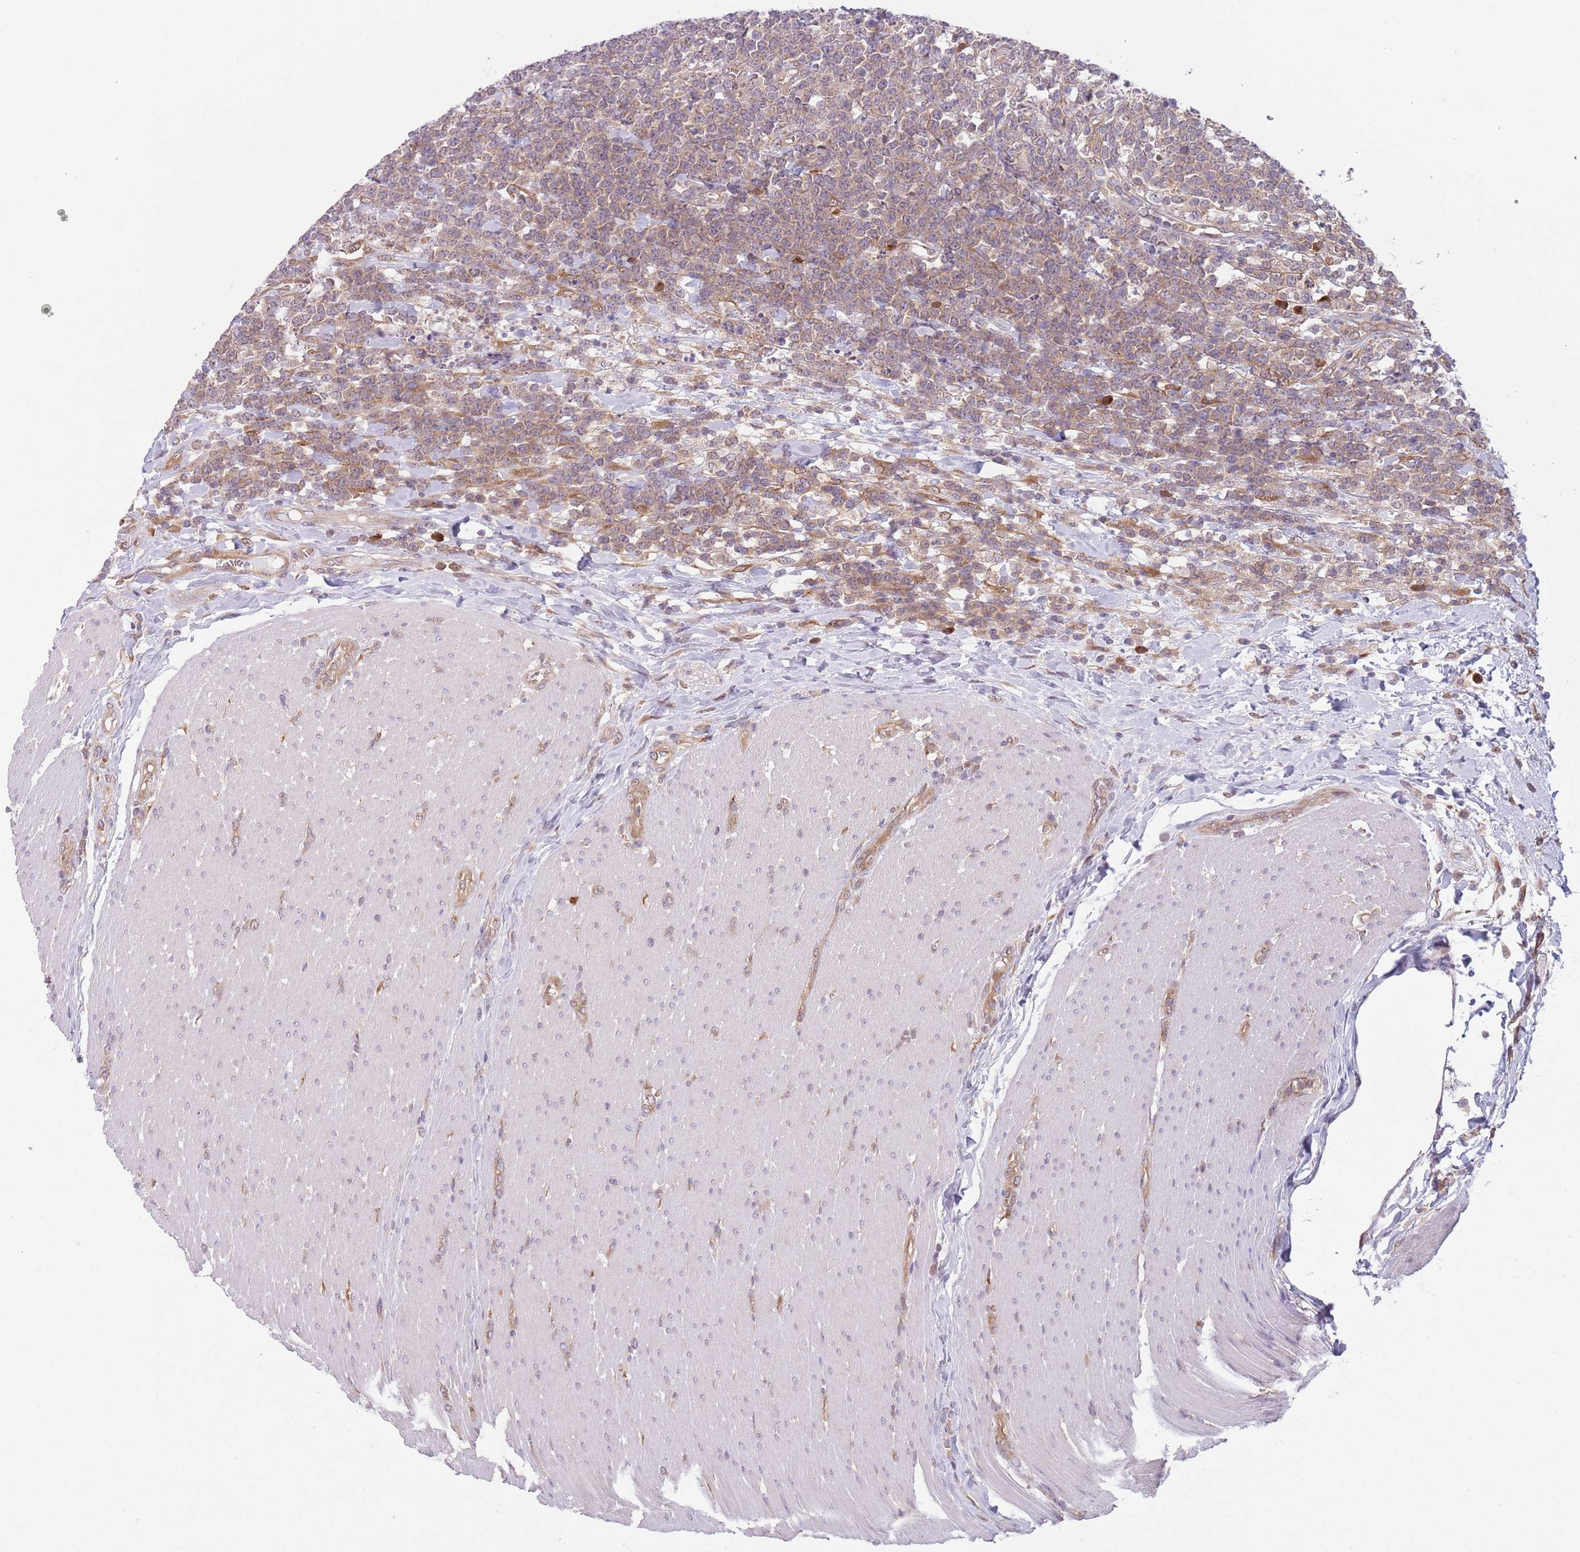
{"staining": {"intensity": "weak", "quantity": "25%-75%", "location": "cytoplasmic/membranous"}, "tissue": "lymphoma", "cell_type": "Tumor cells", "image_type": "cancer", "snomed": [{"axis": "morphology", "description": "Malignant lymphoma, non-Hodgkin's type, High grade"}, {"axis": "topography", "description": "Small intestine"}], "caption": "A brown stain shows weak cytoplasmic/membranous positivity of a protein in malignant lymphoma, non-Hodgkin's type (high-grade) tumor cells.", "gene": "COPE", "patient": {"sex": "male", "age": 8}}